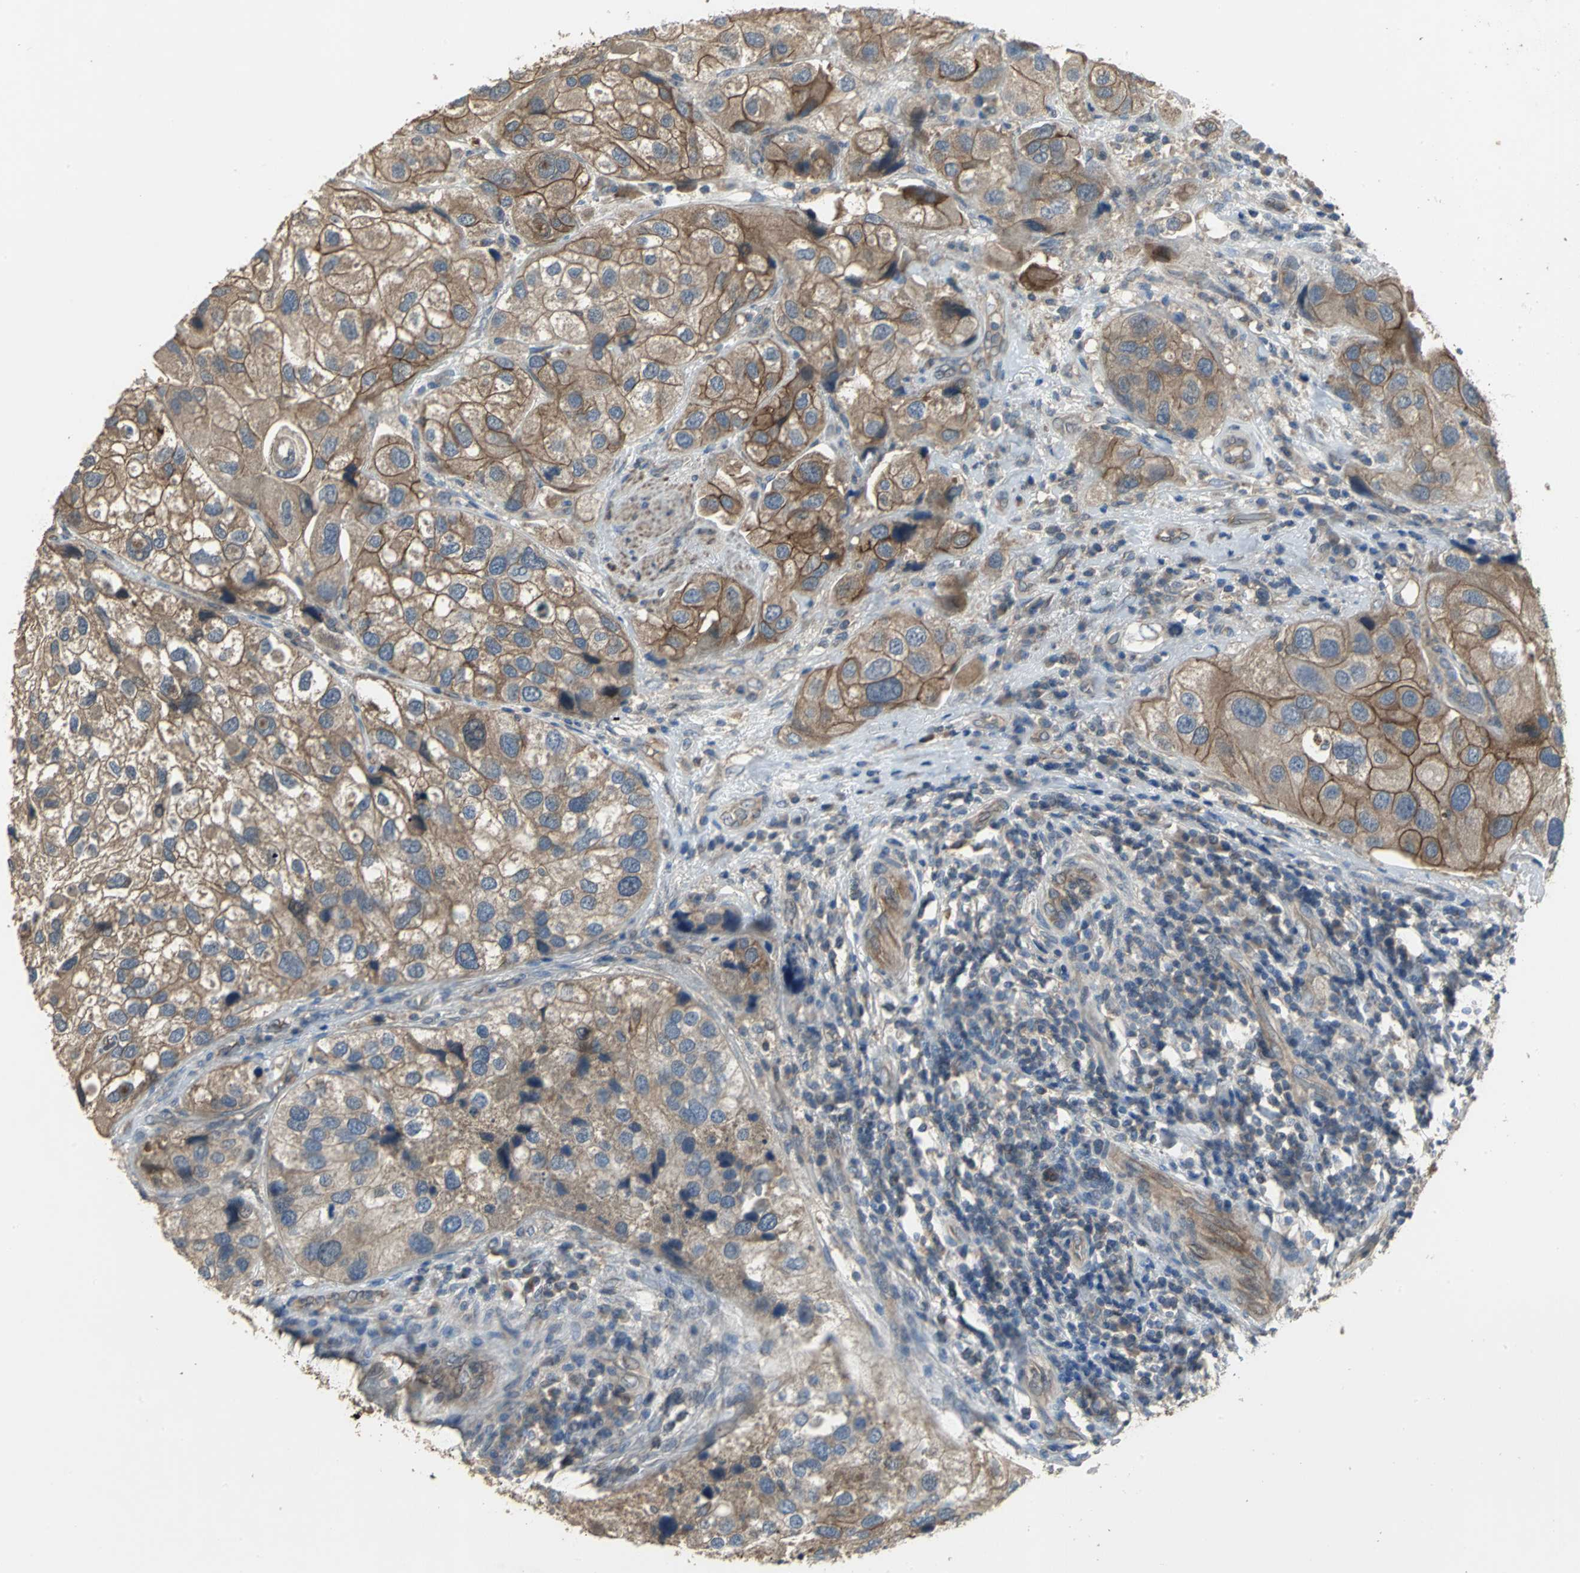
{"staining": {"intensity": "moderate", "quantity": ">75%", "location": "cytoplasmic/membranous"}, "tissue": "urothelial cancer", "cell_type": "Tumor cells", "image_type": "cancer", "snomed": [{"axis": "morphology", "description": "Urothelial carcinoma, High grade"}, {"axis": "topography", "description": "Urinary bladder"}], "caption": "Tumor cells display medium levels of moderate cytoplasmic/membranous positivity in approximately >75% of cells in human urothelial cancer.", "gene": "MET", "patient": {"sex": "female", "age": 64}}